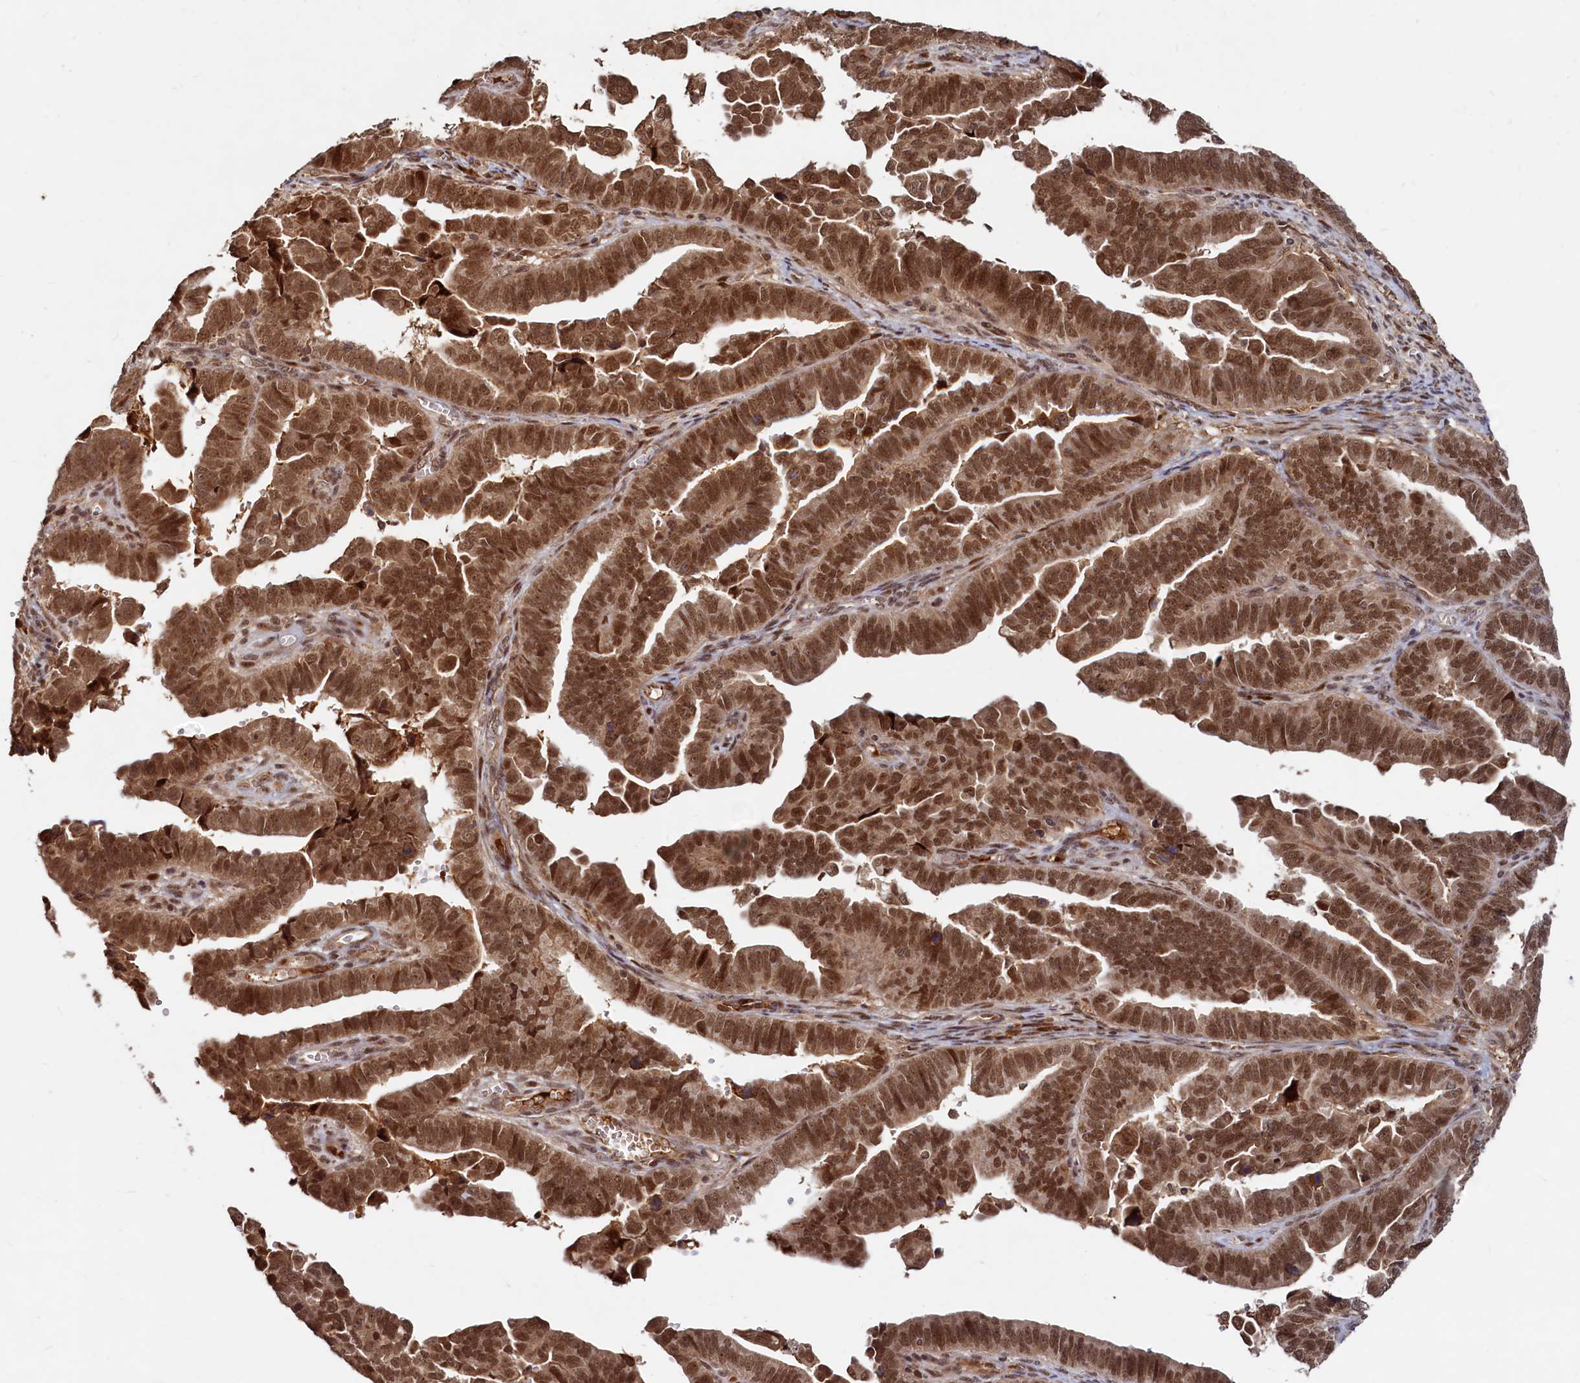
{"staining": {"intensity": "strong", "quantity": ">75%", "location": "cytoplasmic/membranous,nuclear"}, "tissue": "endometrial cancer", "cell_type": "Tumor cells", "image_type": "cancer", "snomed": [{"axis": "morphology", "description": "Adenocarcinoma, NOS"}, {"axis": "topography", "description": "Endometrium"}], "caption": "Endometrial cancer (adenocarcinoma) stained for a protein (brown) demonstrates strong cytoplasmic/membranous and nuclear positive positivity in approximately >75% of tumor cells.", "gene": "TRAPPC4", "patient": {"sex": "female", "age": 75}}